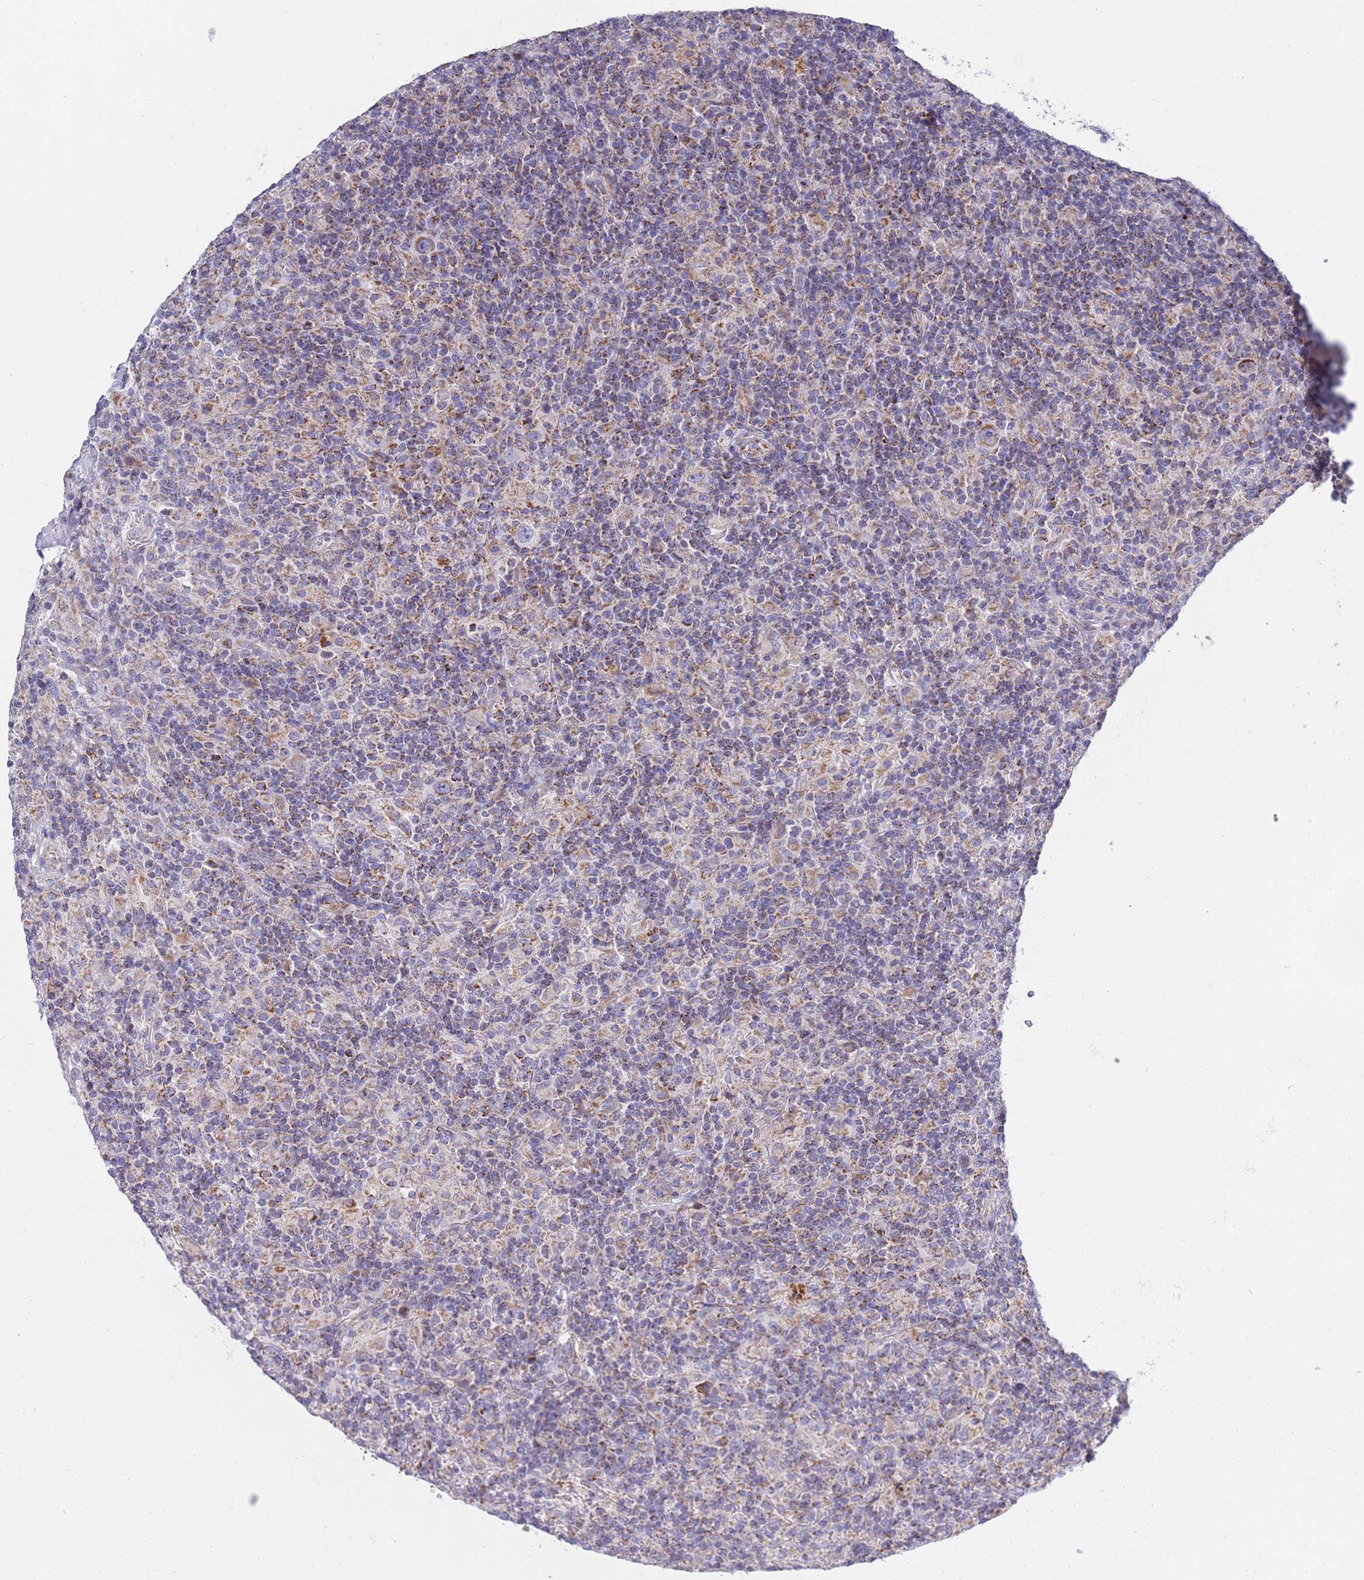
{"staining": {"intensity": "moderate", "quantity": "<25%", "location": "cytoplasmic/membranous"}, "tissue": "lymphoma", "cell_type": "Tumor cells", "image_type": "cancer", "snomed": [{"axis": "morphology", "description": "Hodgkin's disease, NOS"}, {"axis": "topography", "description": "Lymph node"}], "caption": "Human lymphoma stained with a brown dye demonstrates moderate cytoplasmic/membranous positive positivity in approximately <25% of tumor cells.", "gene": "EMC8", "patient": {"sex": "male", "age": 70}}